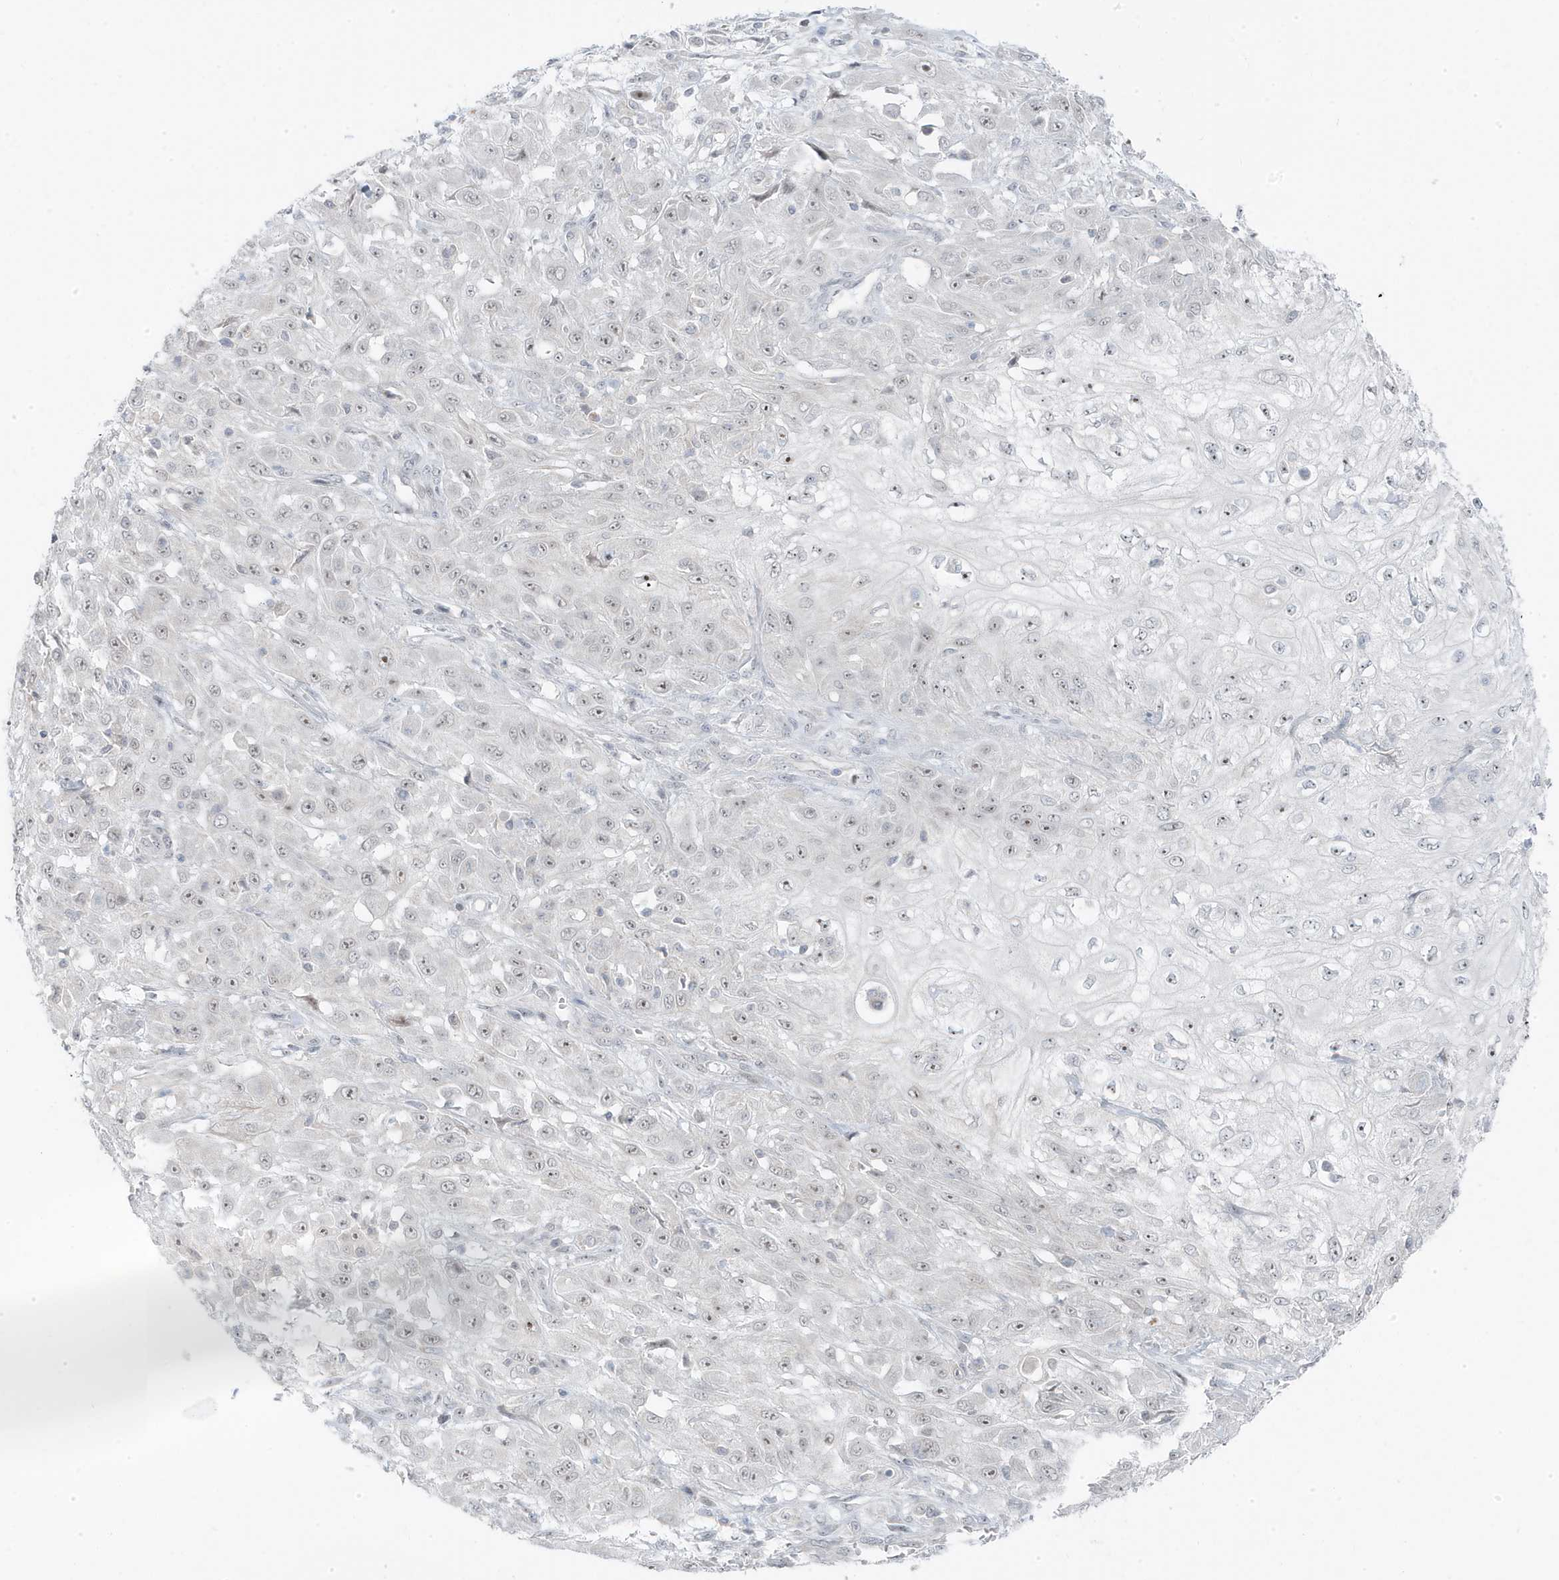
{"staining": {"intensity": "negative", "quantity": "none", "location": "none"}, "tissue": "skin cancer", "cell_type": "Tumor cells", "image_type": "cancer", "snomed": [{"axis": "morphology", "description": "Squamous cell carcinoma, NOS"}, {"axis": "morphology", "description": "Squamous cell carcinoma, metastatic, NOS"}, {"axis": "topography", "description": "Skin"}, {"axis": "topography", "description": "Lymph node"}], "caption": "This is an IHC image of human skin squamous cell carcinoma. There is no expression in tumor cells.", "gene": "TSEN15", "patient": {"sex": "male", "age": 75}}